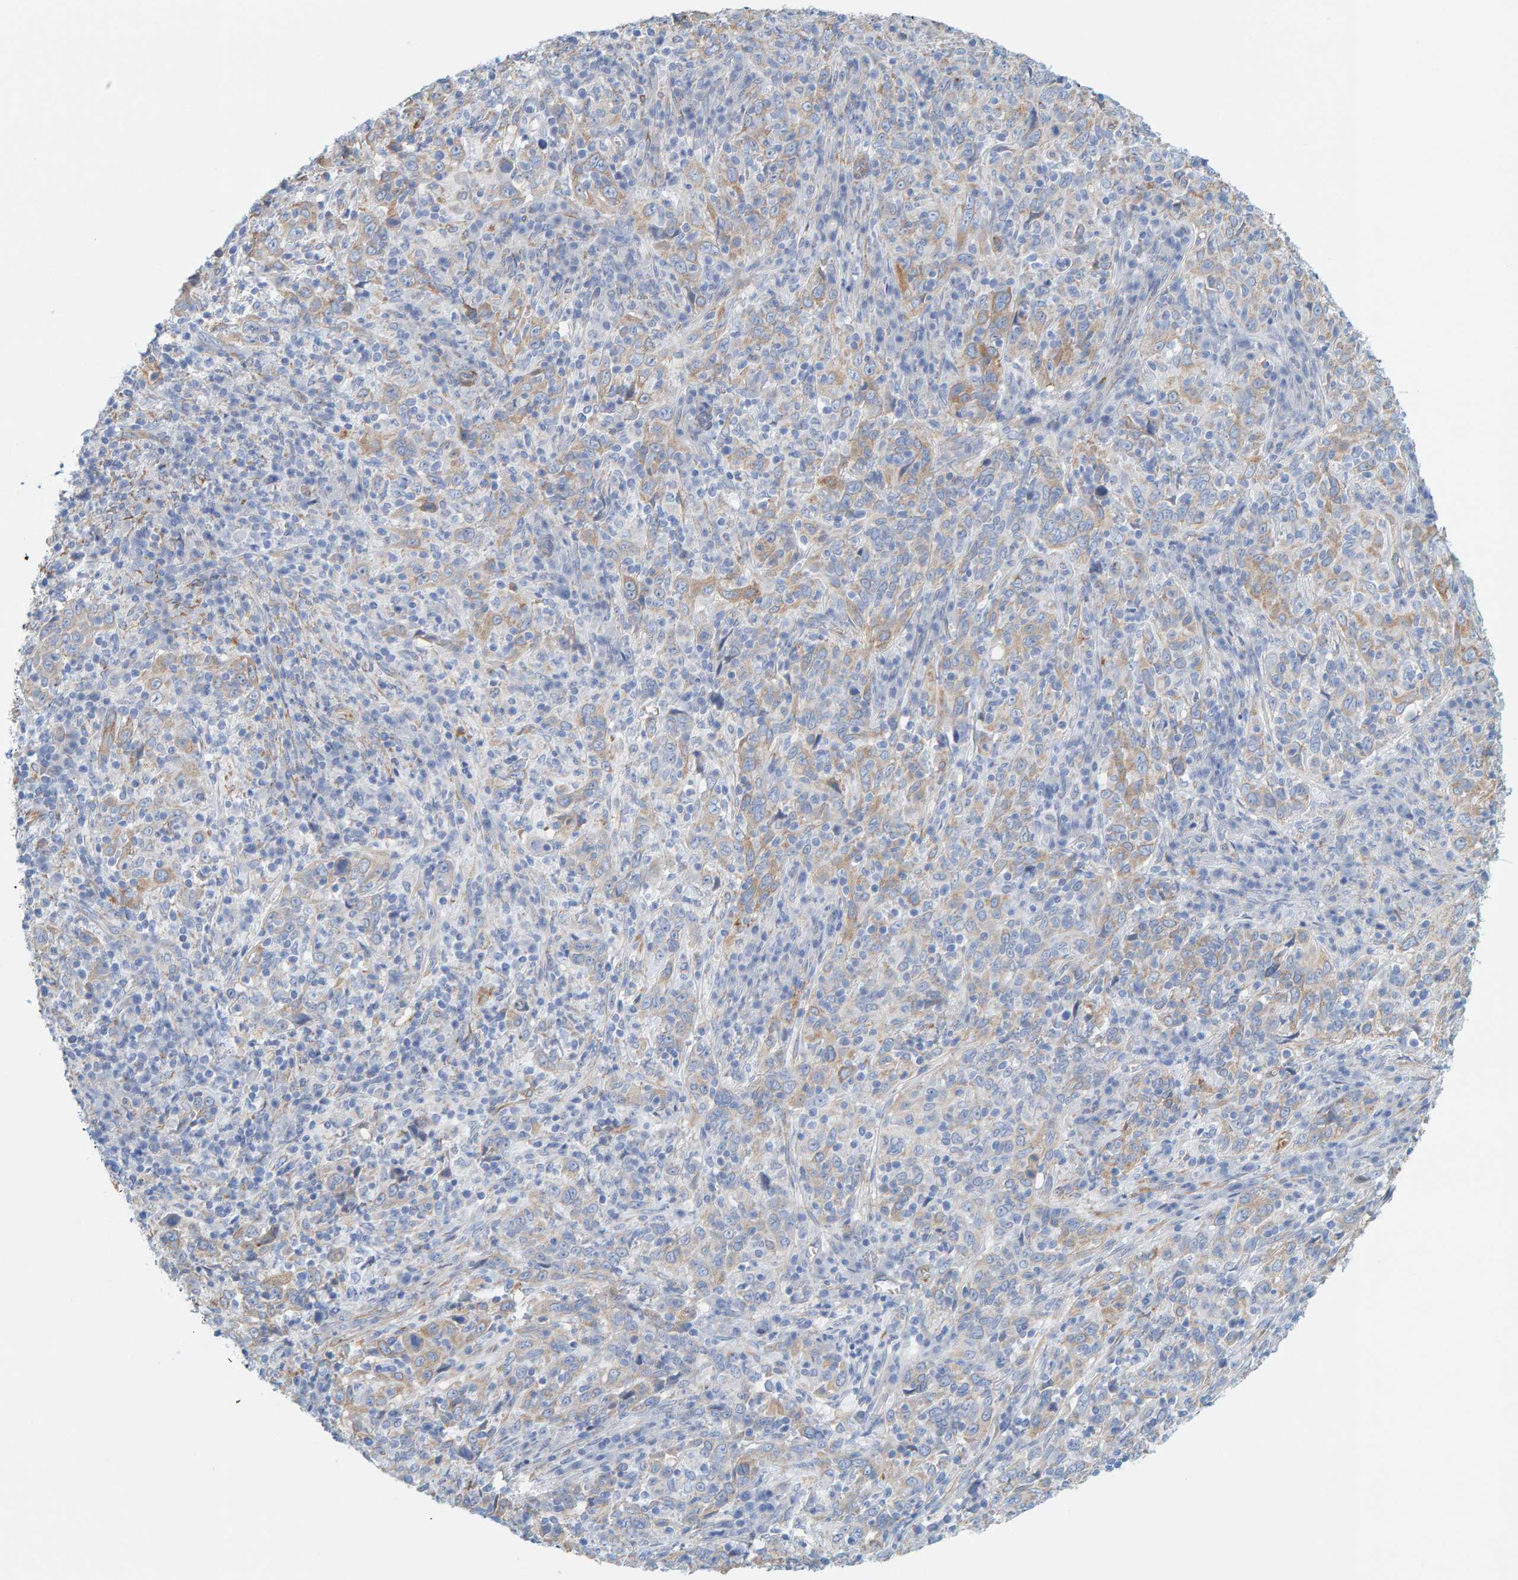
{"staining": {"intensity": "weak", "quantity": ">75%", "location": "cytoplasmic/membranous"}, "tissue": "cervical cancer", "cell_type": "Tumor cells", "image_type": "cancer", "snomed": [{"axis": "morphology", "description": "Squamous cell carcinoma, NOS"}, {"axis": "topography", "description": "Cervix"}], "caption": "Tumor cells reveal low levels of weak cytoplasmic/membranous positivity in approximately >75% of cells in cervical cancer.", "gene": "MAP1B", "patient": {"sex": "female", "age": 46}}